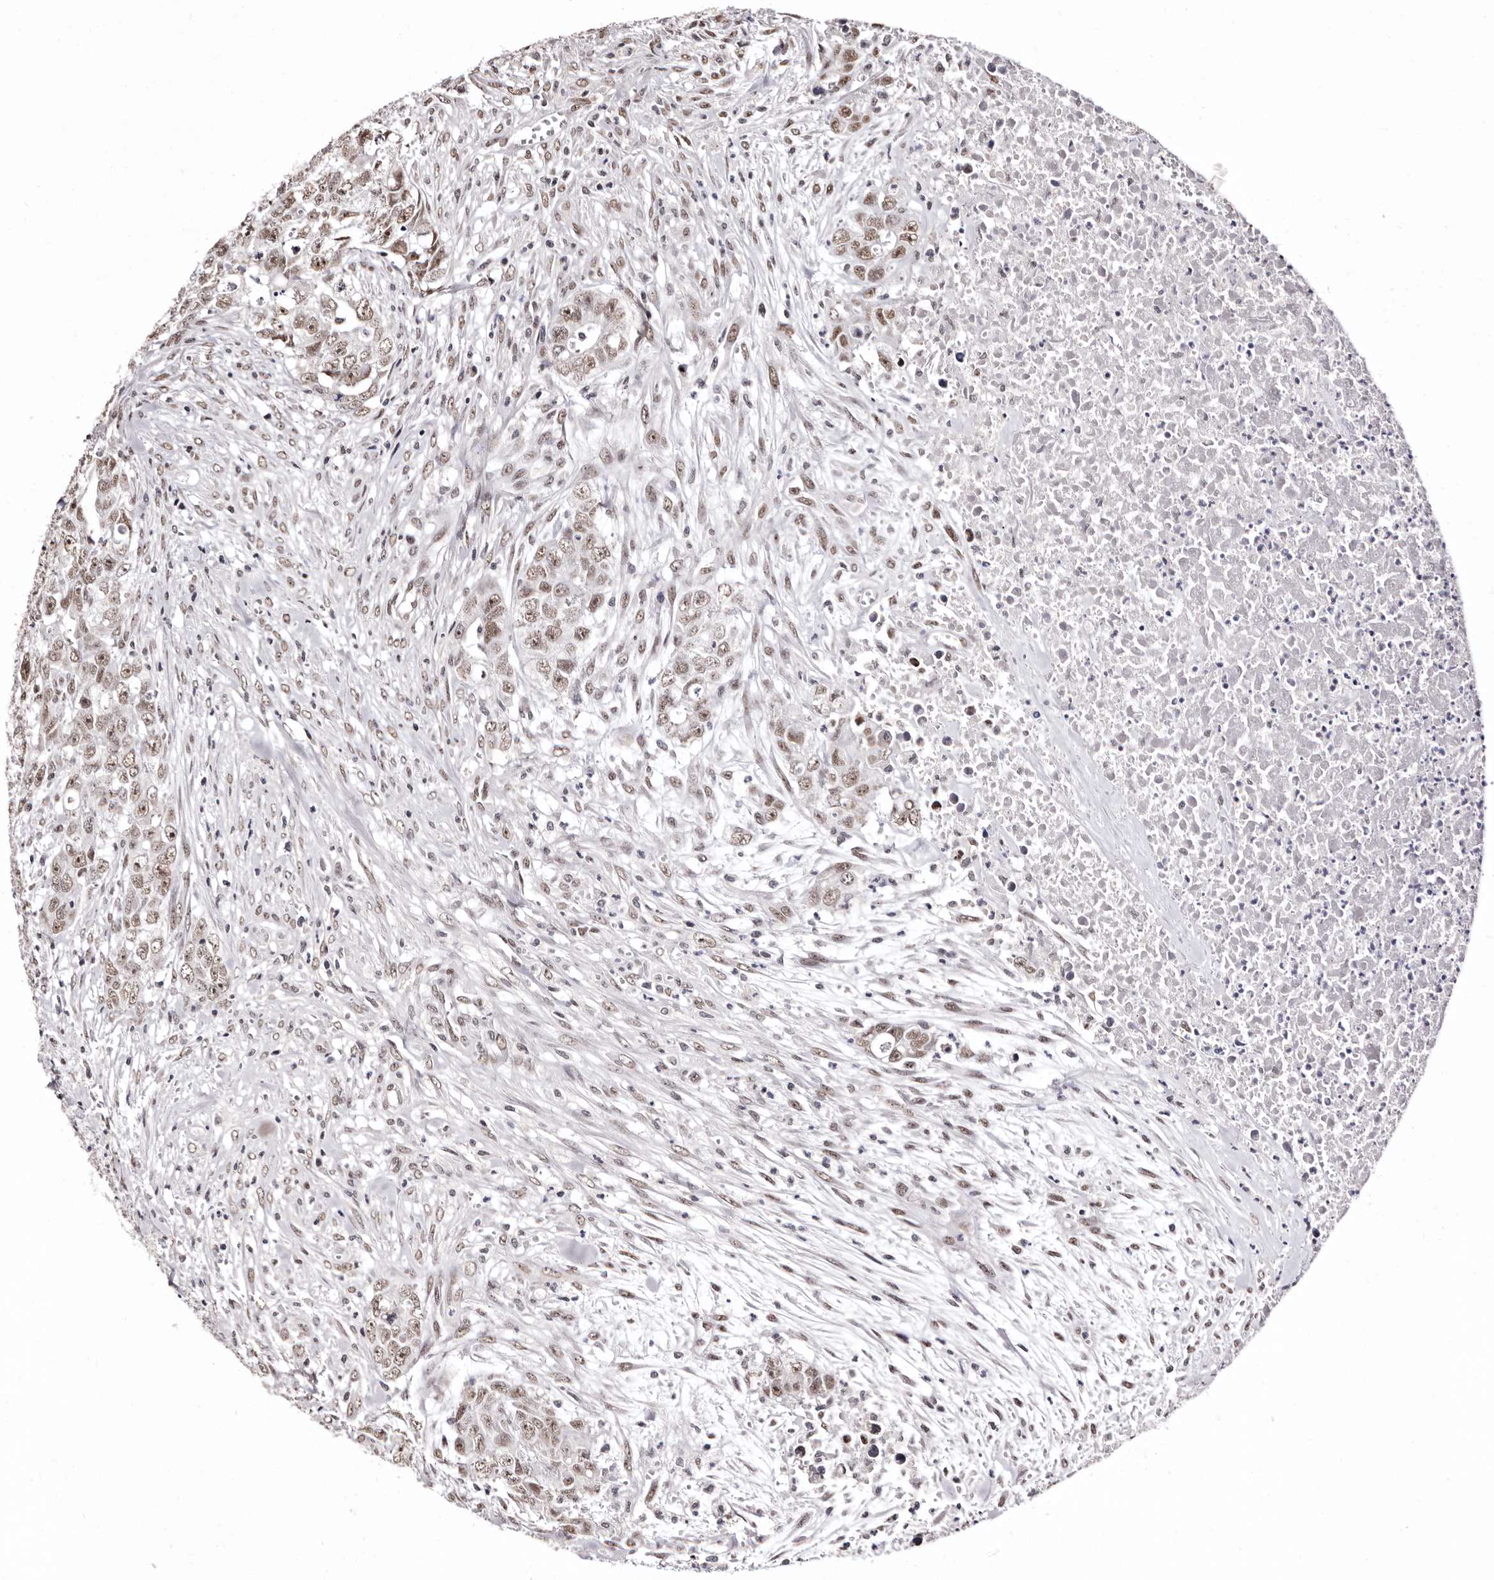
{"staining": {"intensity": "weak", "quantity": ">75%", "location": "nuclear"}, "tissue": "testis cancer", "cell_type": "Tumor cells", "image_type": "cancer", "snomed": [{"axis": "morphology", "description": "Carcinoma, Embryonal, NOS"}, {"axis": "topography", "description": "Testis"}], "caption": "Tumor cells exhibit low levels of weak nuclear positivity in about >75% of cells in human testis embryonal carcinoma. Ihc stains the protein of interest in brown and the nuclei are stained blue.", "gene": "ANAPC11", "patient": {"sex": "male", "age": 28}}